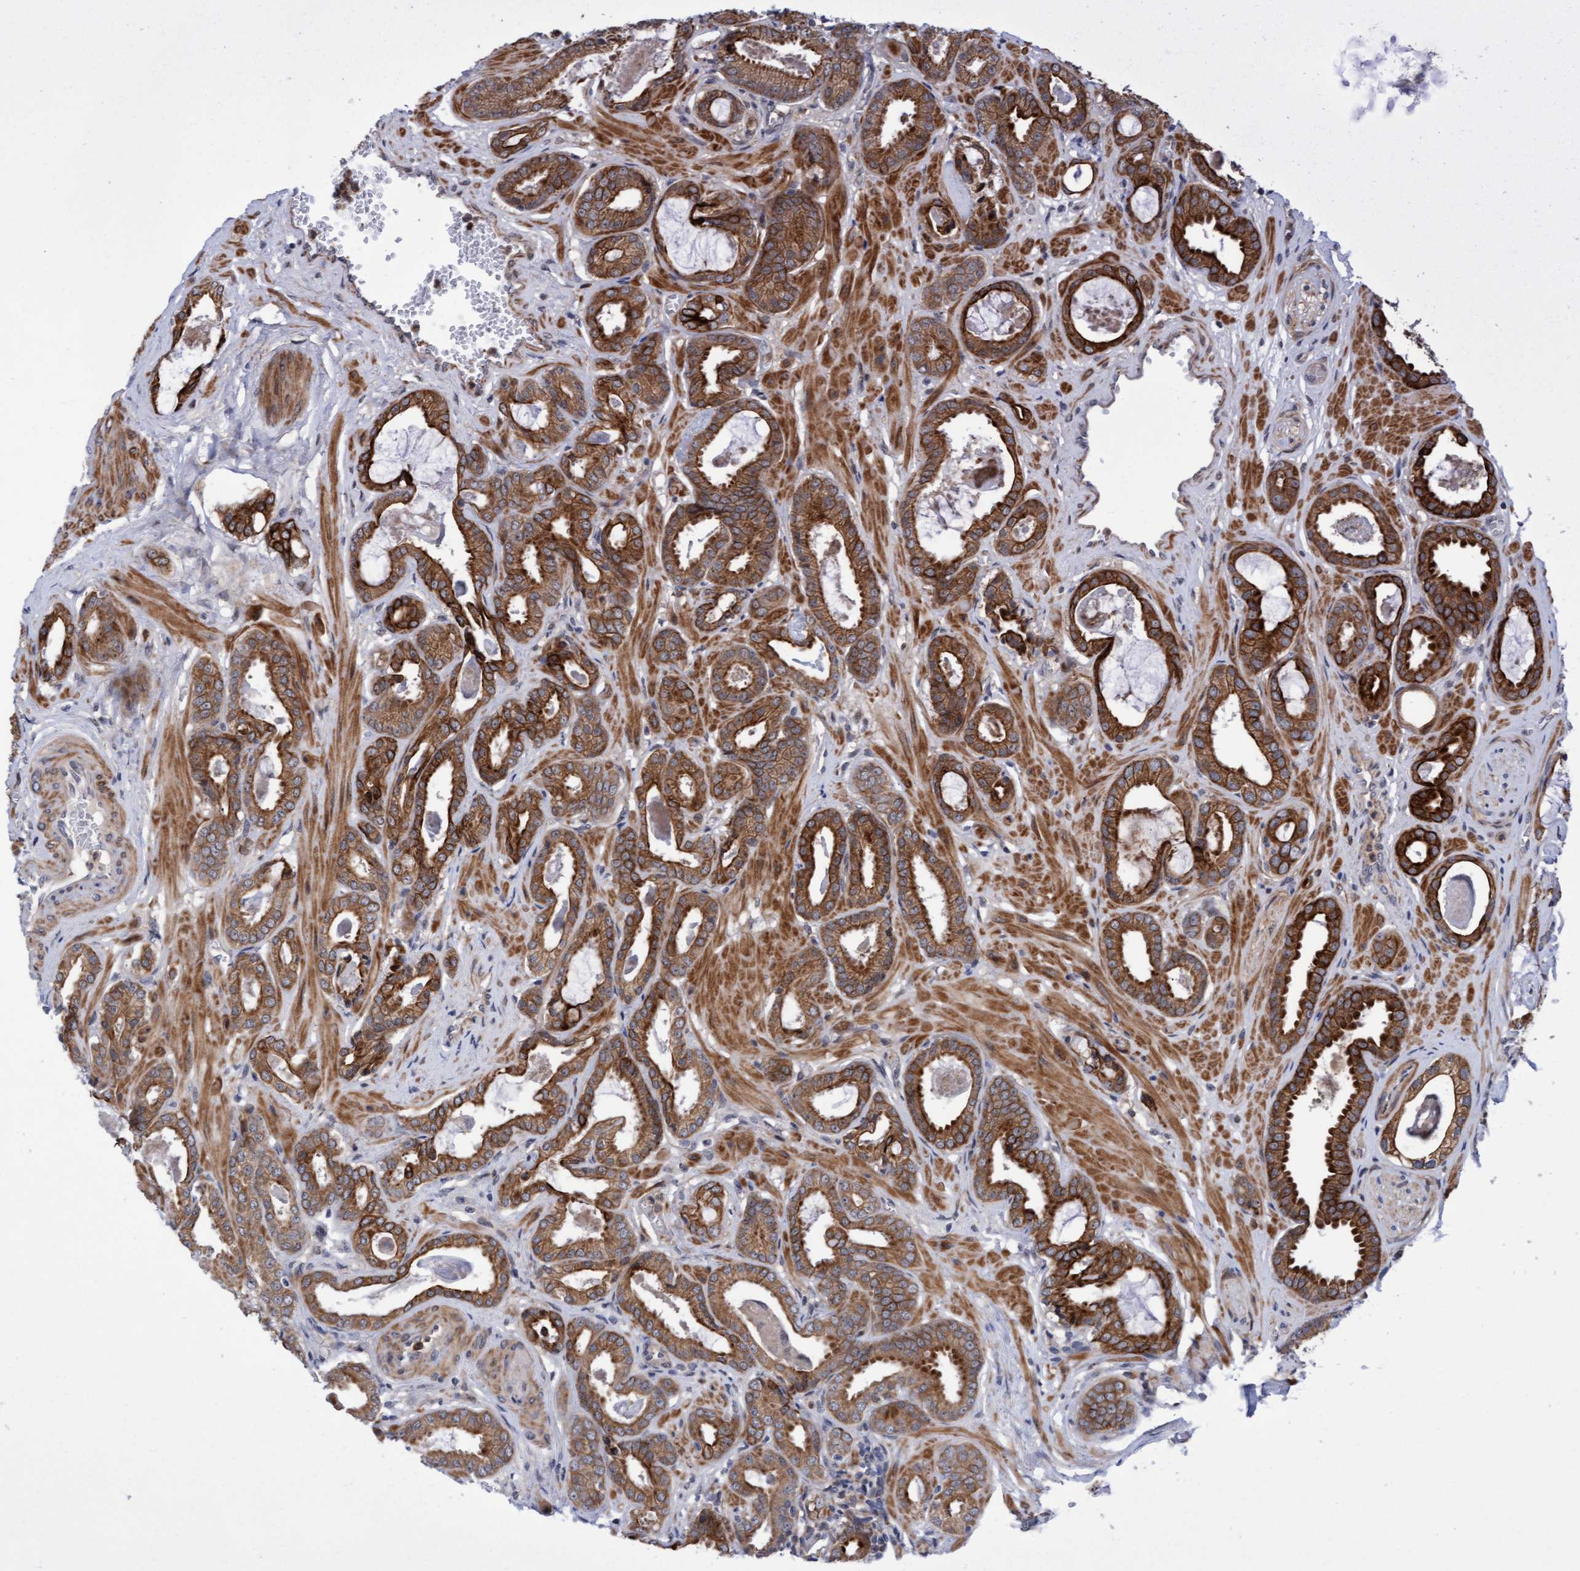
{"staining": {"intensity": "moderate", "quantity": ">75%", "location": "cytoplasmic/membranous"}, "tissue": "prostate cancer", "cell_type": "Tumor cells", "image_type": "cancer", "snomed": [{"axis": "morphology", "description": "Adenocarcinoma, Low grade"}, {"axis": "topography", "description": "Prostate"}], "caption": "Prostate cancer (low-grade adenocarcinoma) stained for a protein (brown) shows moderate cytoplasmic/membranous positive expression in about >75% of tumor cells.", "gene": "RAP1GAP2", "patient": {"sex": "male", "age": 53}}